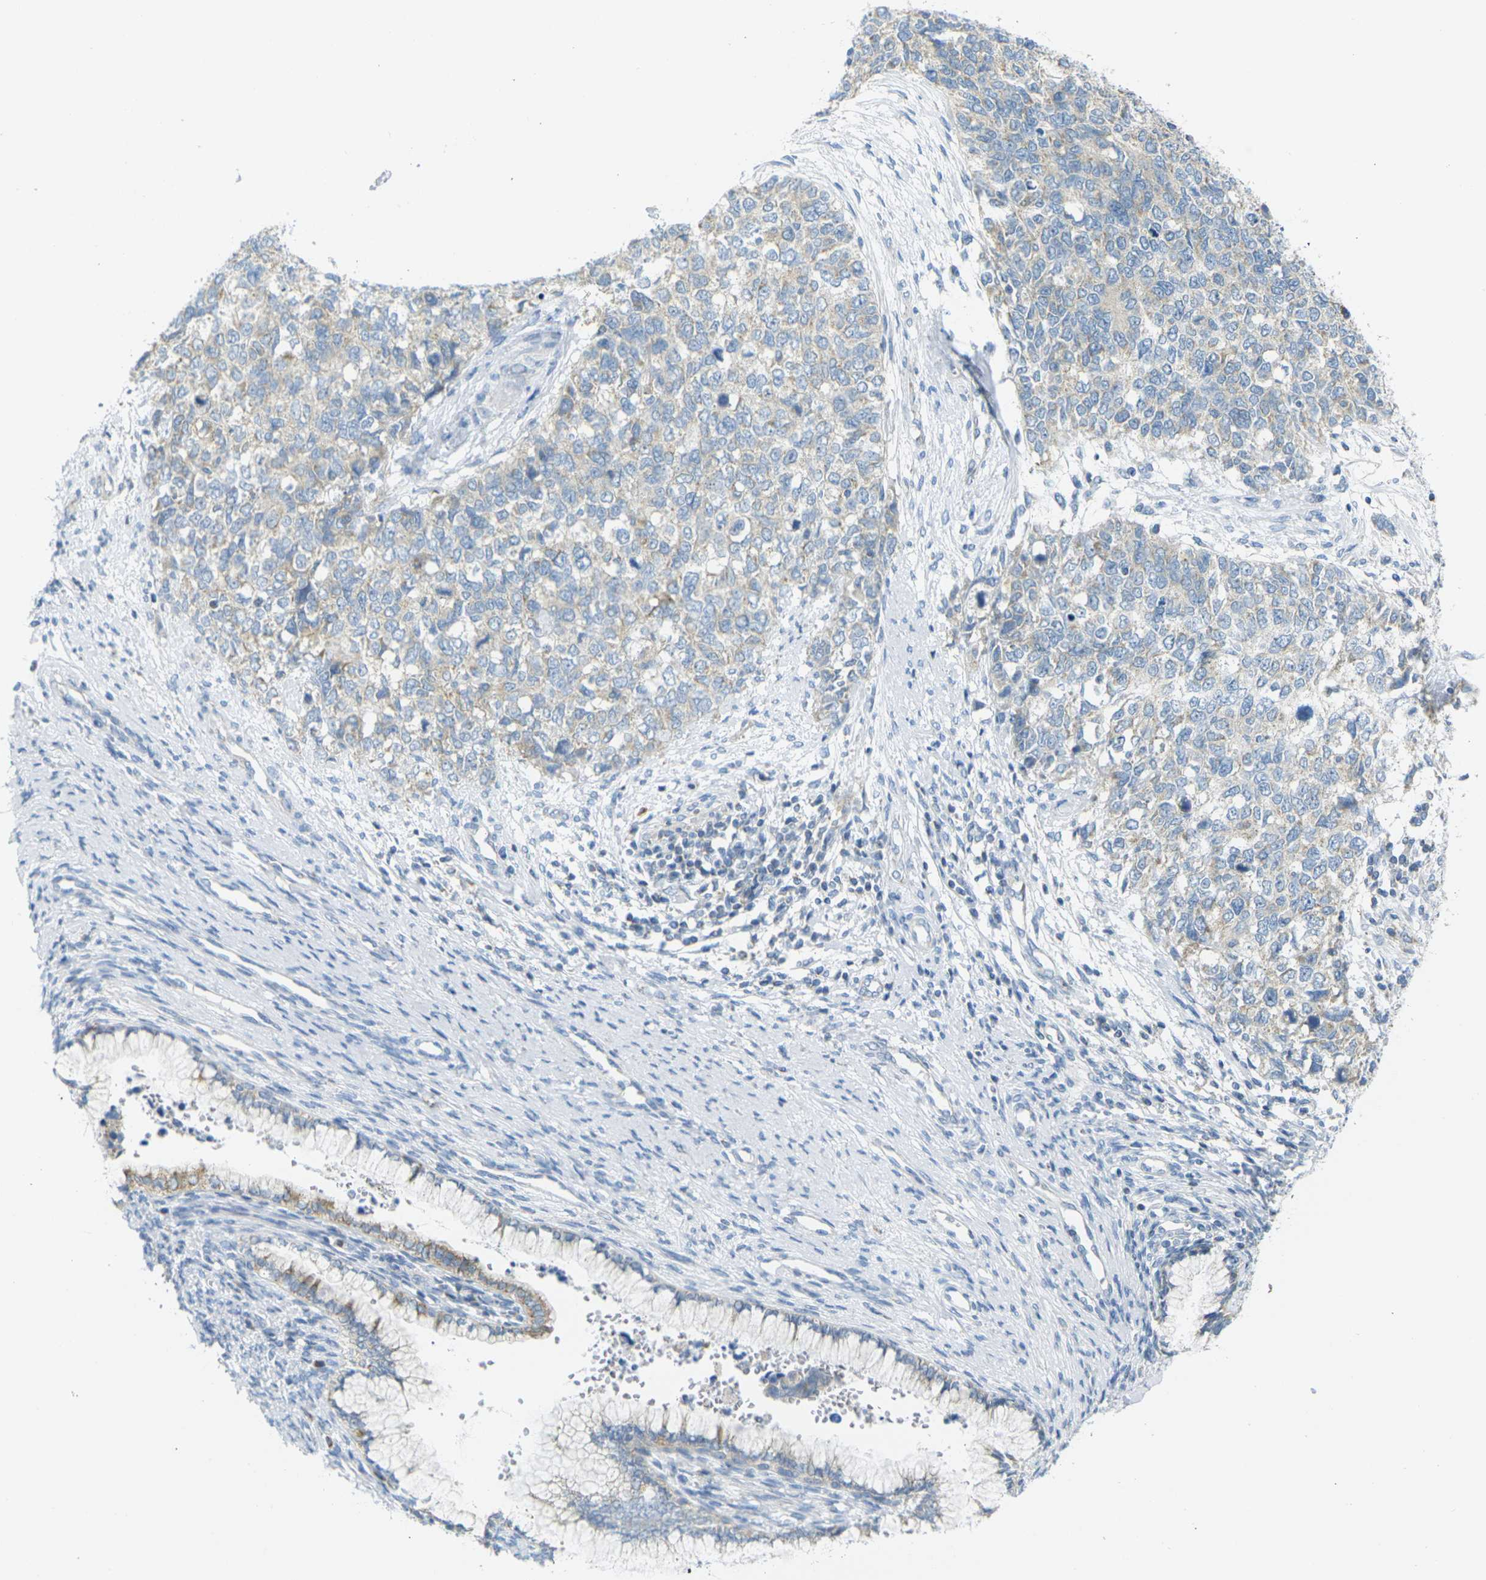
{"staining": {"intensity": "weak", "quantity": "<25%", "location": "cytoplasmic/membranous"}, "tissue": "cervical cancer", "cell_type": "Tumor cells", "image_type": "cancer", "snomed": [{"axis": "morphology", "description": "Squamous cell carcinoma, NOS"}, {"axis": "topography", "description": "Cervix"}], "caption": "Tumor cells are negative for brown protein staining in cervical cancer. (Immunohistochemistry (ihc), brightfield microscopy, high magnification).", "gene": "PARD6B", "patient": {"sex": "female", "age": 63}}